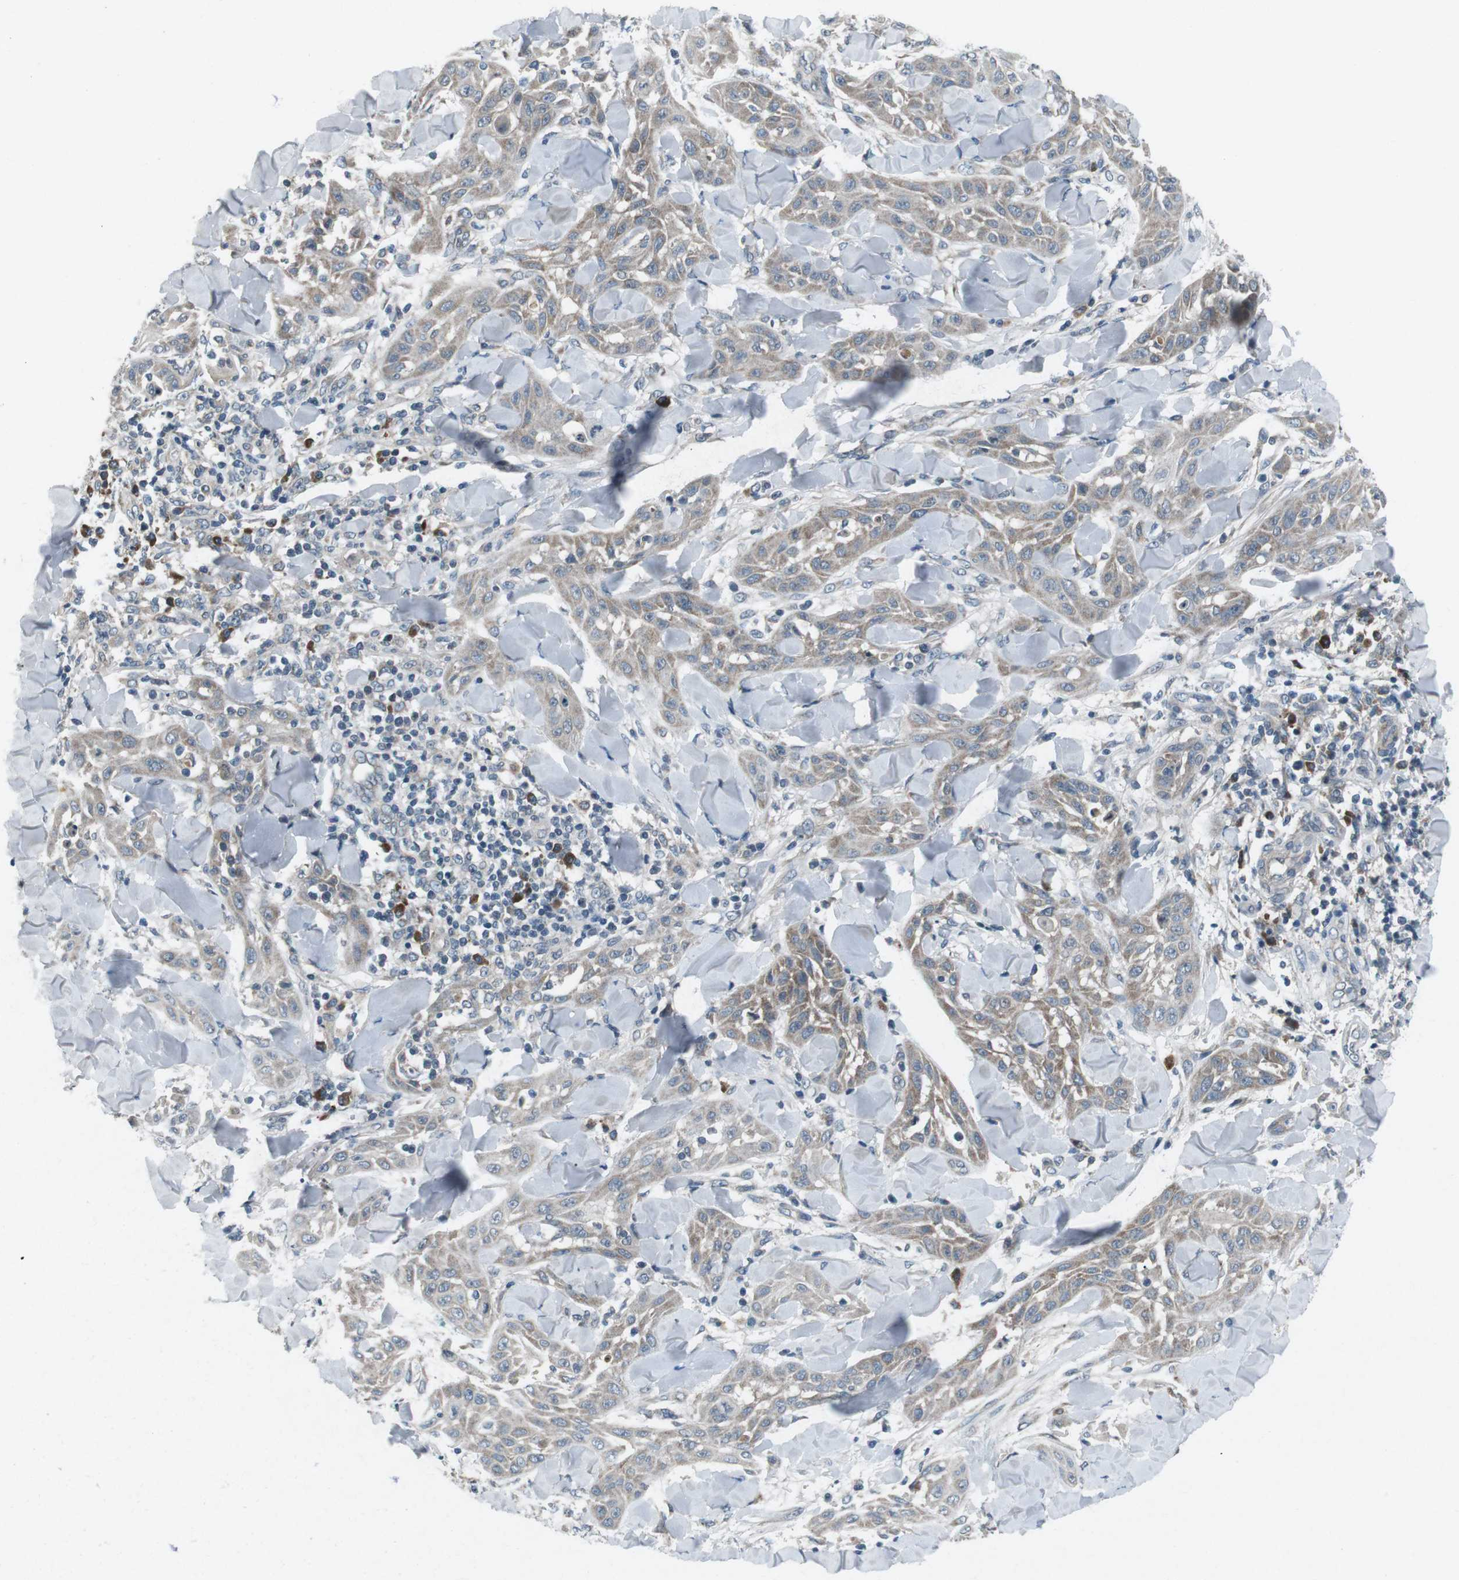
{"staining": {"intensity": "weak", "quantity": "<25%", "location": "cytoplasmic/membranous"}, "tissue": "skin cancer", "cell_type": "Tumor cells", "image_type": "cancer", "snomed": [{"axis": "morphology", "description": "Squamous cell carcinoma, NOS"}, {"axis": "topography", "description": "Skin"}], "caption": "Tumor cells show no significant positivity in skin squamous cell carcinoma.", "gene": "CDK16", "patient": {"sex": "male", "age": 24}}